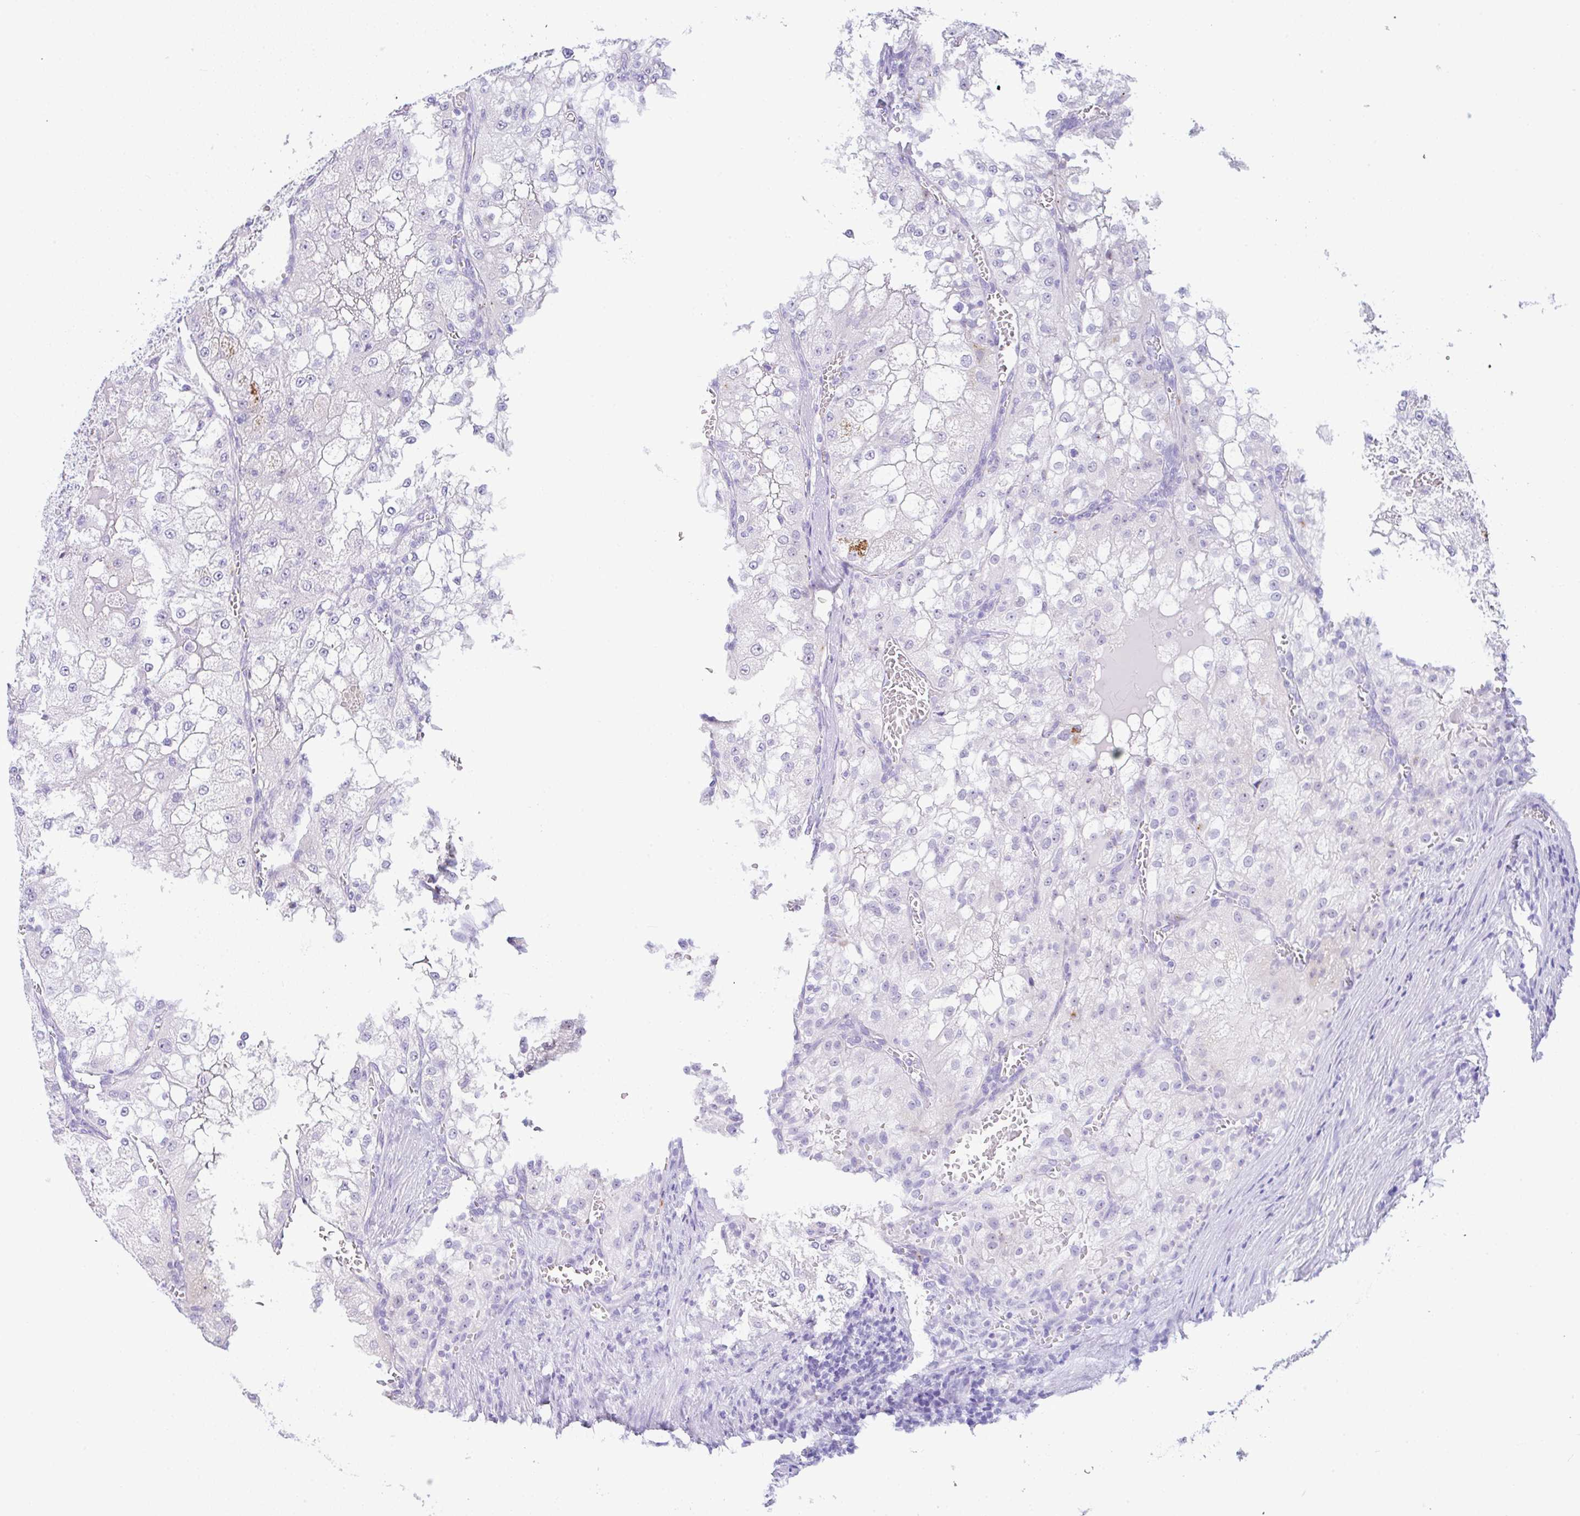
{"staining": {"intensity": "negative", "quantity": "none", "location": "none"}, "tissue": "renal cancer", "cell_type": "Tumor cells", "image_type": "cancer", "snomed": [{"axis": "morphology", "description": "Adenocarcinoma, NOS"}, {"axis": "topography", "description": "Kidney"}], "caption": "DAB immunohistochemical staining of human renal cancer exhibits no significant positivity in tumor cells.", "gene": "NDUFAF8", "patient": {"sex": "female", "age": 74}}